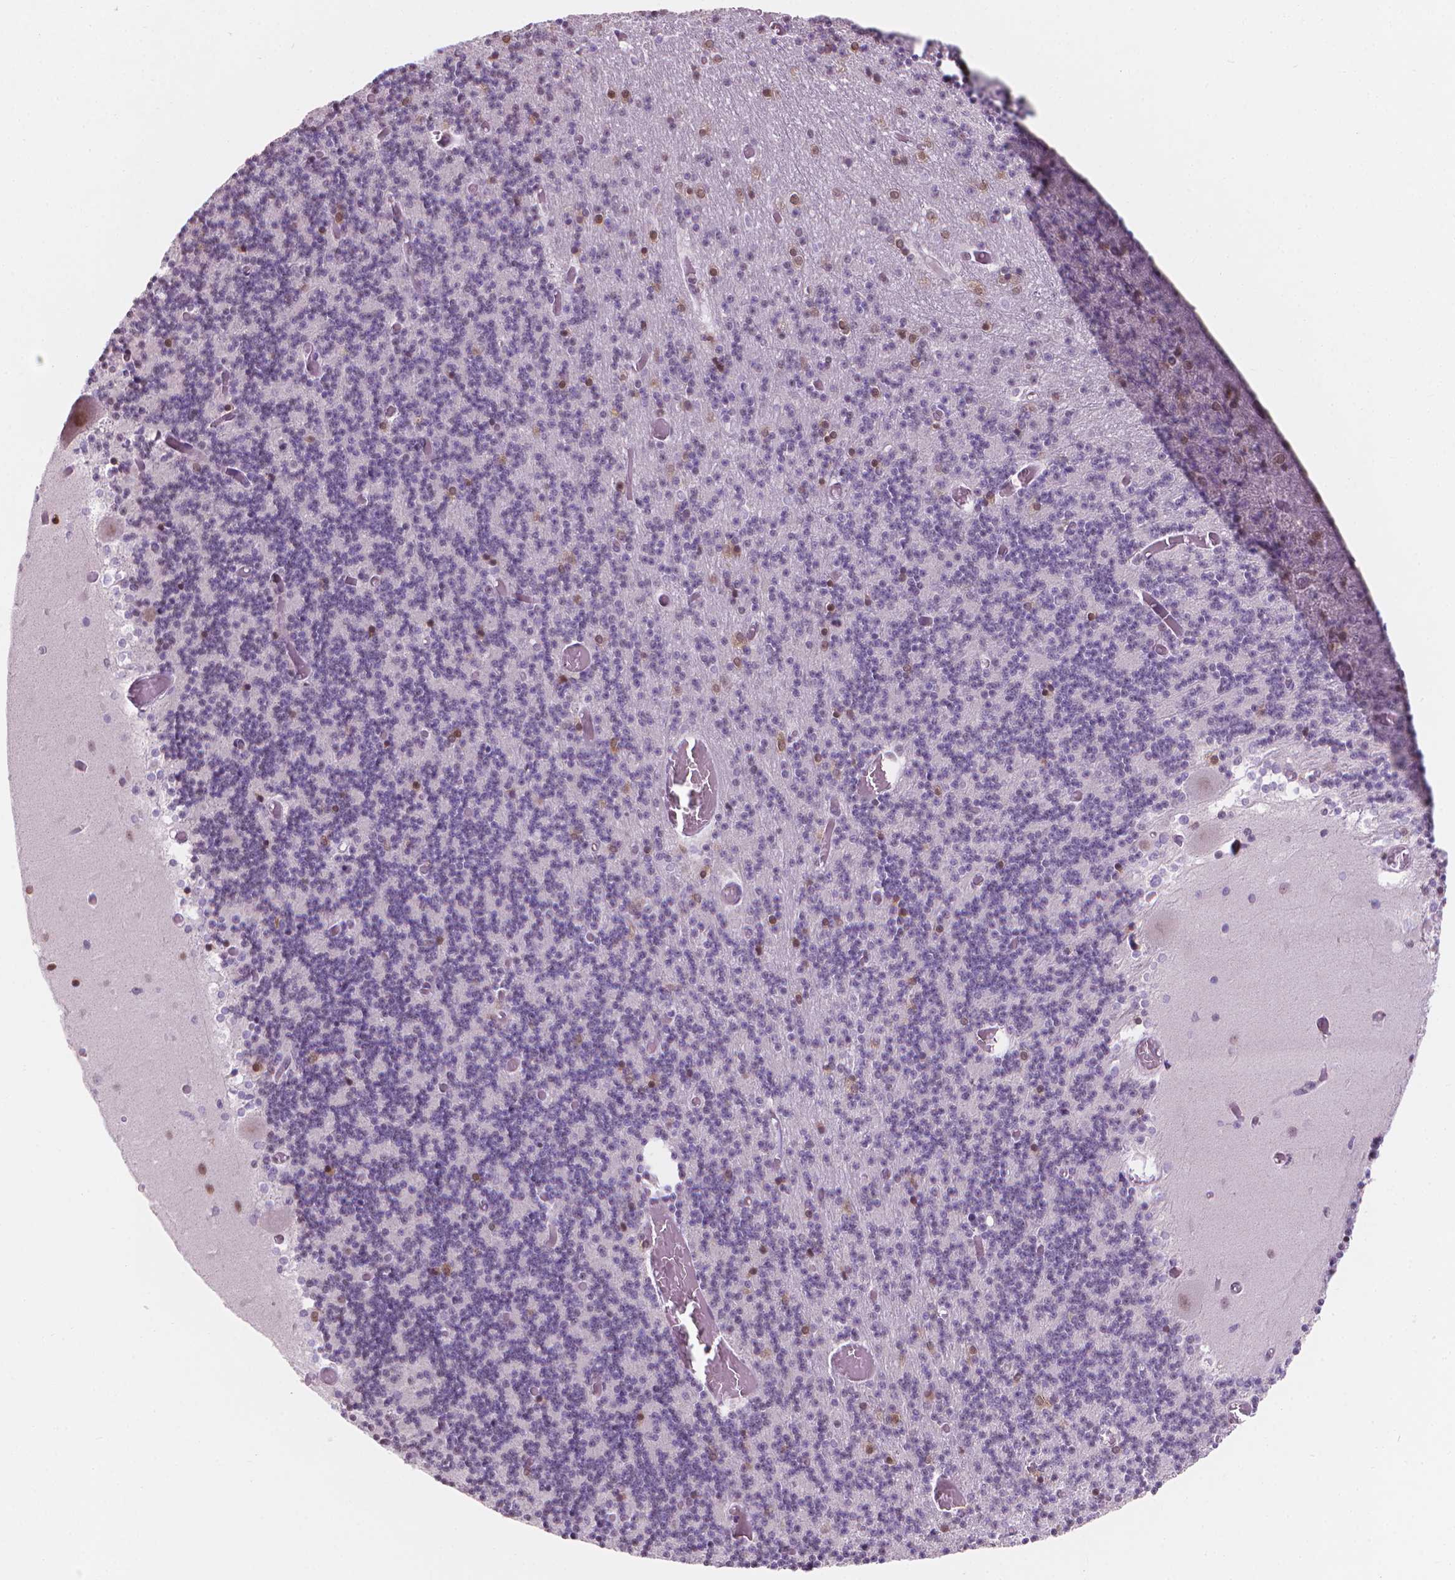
{"staining": {"intensity": "negative", "quantity": "none", "location": "none"}, "tissue": "cerebellum", "cell_type": "Cells in granular layer", "image_type": "normal", "snomed": [{"axis": "morphology", "description": "Normal tissue, NOS"}, {"axis": "topography", "description": "Cerebellum"}], "caption": "Cerebellum was stained to show a protein in brown. There is no significant staining in cells in granular layer. The staining is performed using DAB brown chromogen with nuclei counter-stained in using hematoxylin.", "gene": "PIAS2", "patient": {"sex": "female", "age": 28}}